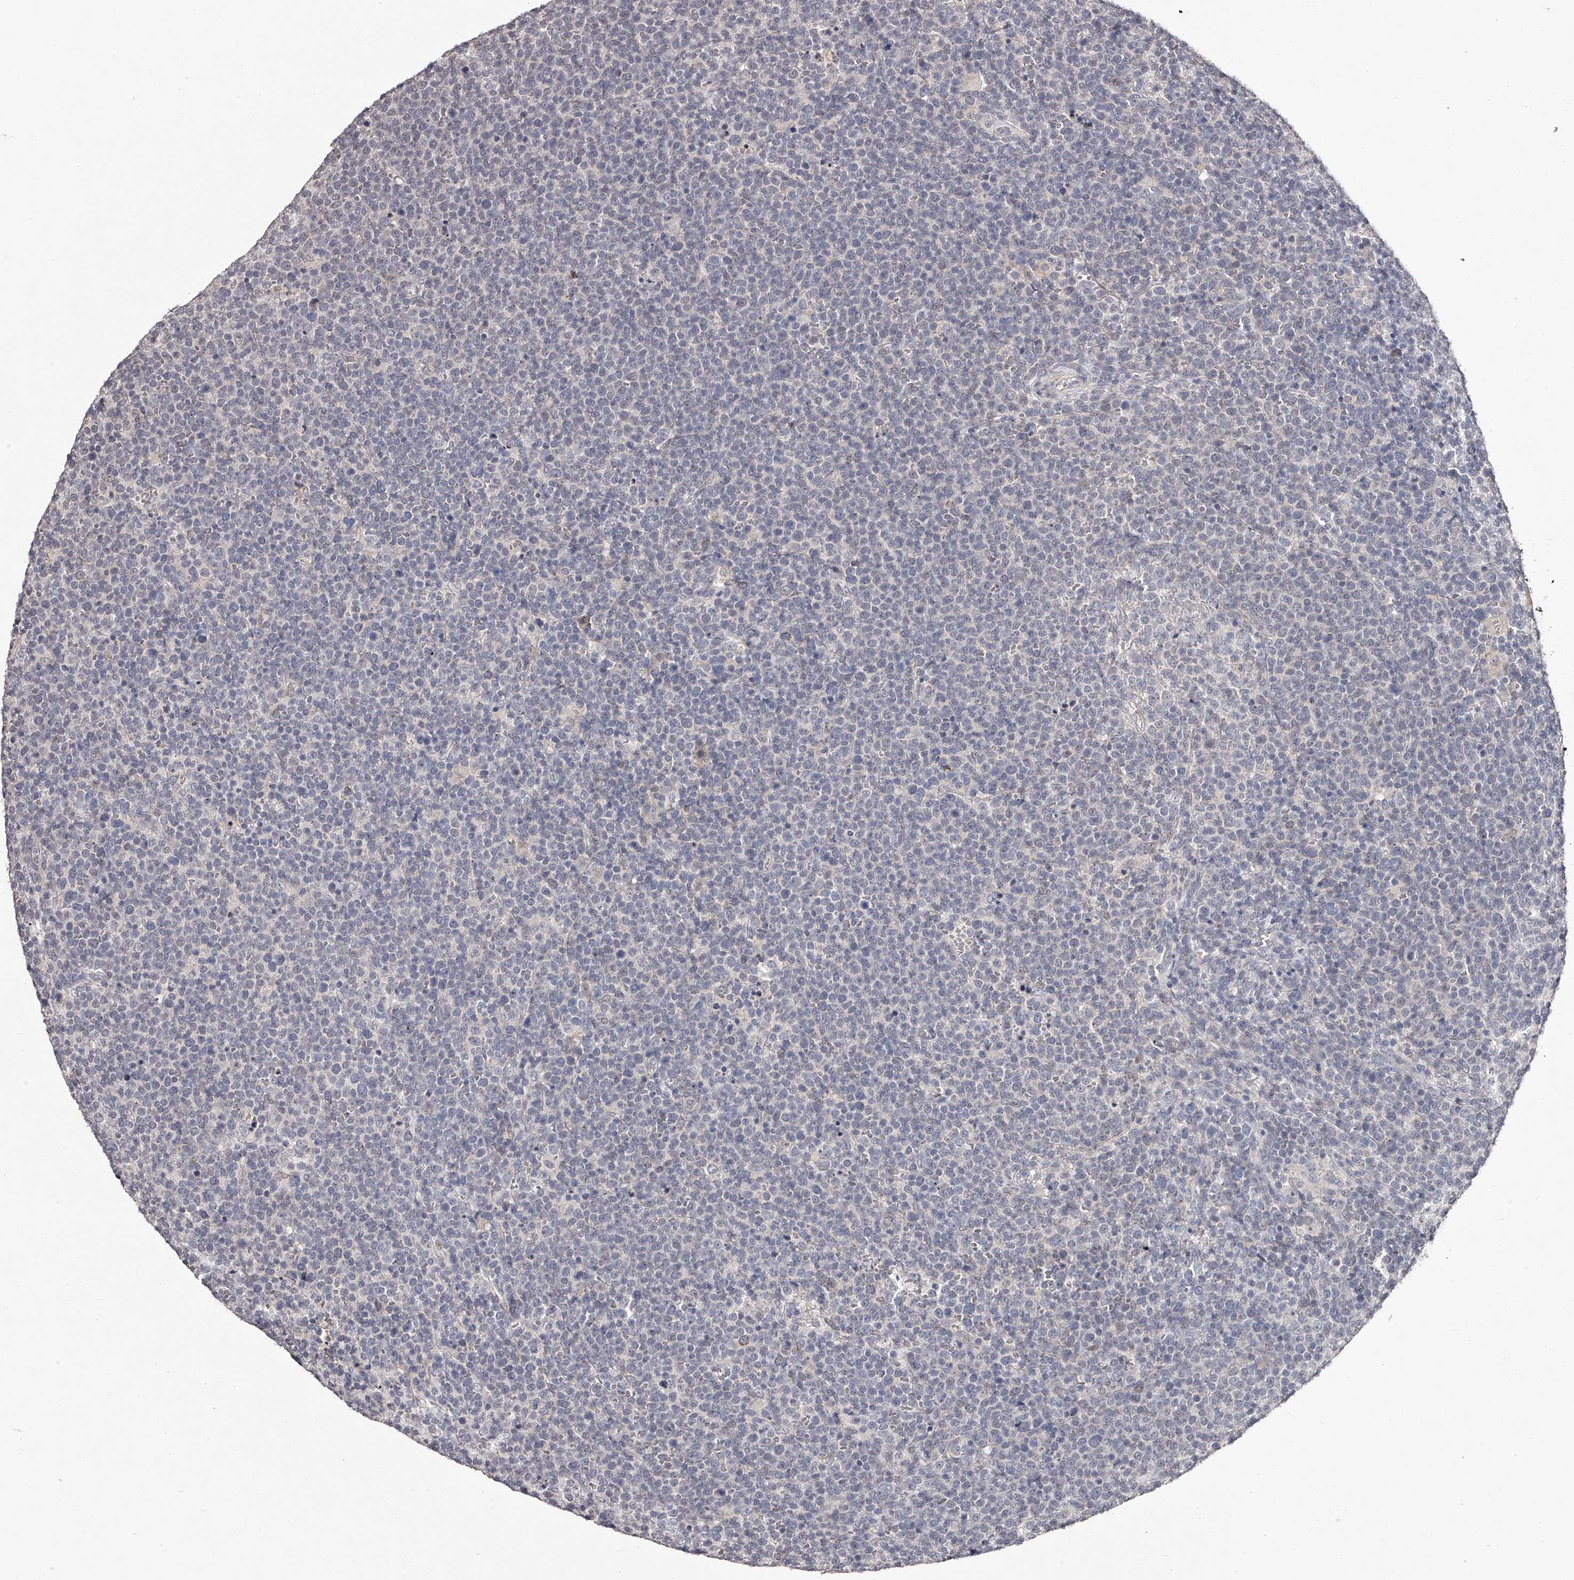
{"staining": {"intensity": "negative", "quantity": "none", "location": "none"}, "tissue": "lymphoma", "cell_type": "Tumor cells", "image_type": "cancer", "snomed": [{"axis": "morphology", "description": "Malignant lymphoma, non-Hodgkin's type, High grade"}, {"axis": "topography", "description": "Lymph node"}], "caption": "Immunohistochemistry (IHC) of human lymphoma demonstrates no positivity in tumor cells. (Immunohistochemistry (IHC), brightfield microscopy, high magnification).", "gene": "NT5DC1", "patient": {"sex": "male", "age": 61}}